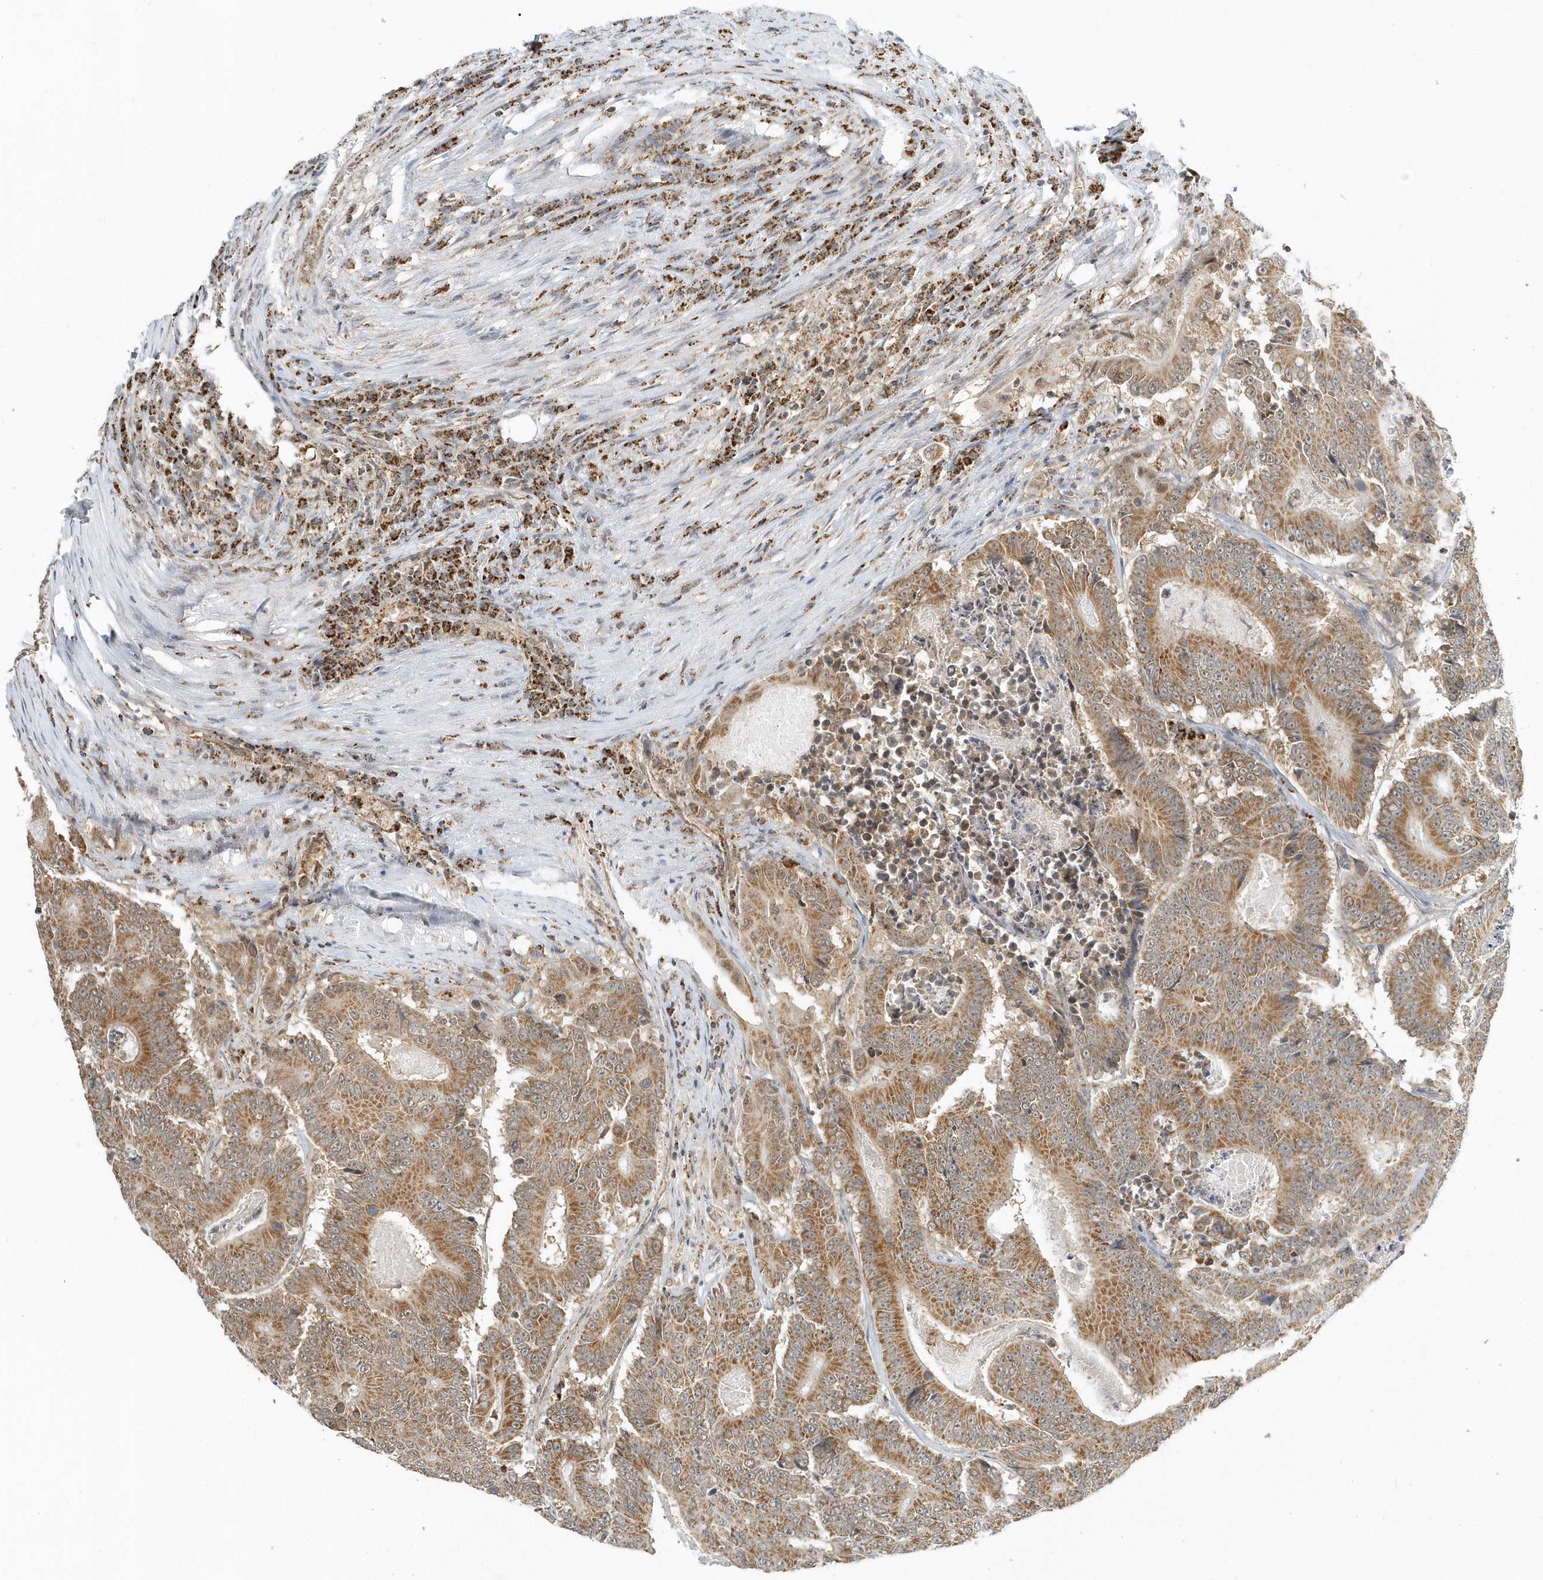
{"staining": {"intensity": "moderate", "quantity": ">75%", "location": "cytoplasmic/membranous"}, "tissue": "colorectal cancer", "cell_type": "Tumor cells", "image_type": "cancer", "snomed": [{"axis": "morphology", "description": "Adenocarcinoma, NOS"}, {"axis": "topography", "description": "Colon"}], "caption": "IHC staining of adenocarcinoma (colorectal), which reveals medium levels of moderate cytoplasmic/membranous positivity in approximately >75% of tumor cells indicating moderate cytoplasmic/membranous protein positivity. The staining was performed using DAB (brown) for protein detection and nuclei were counterstained in hematoxylin (blue).", "gene": "PSMD6", "patient": {"sex": "male", "age": 83}}